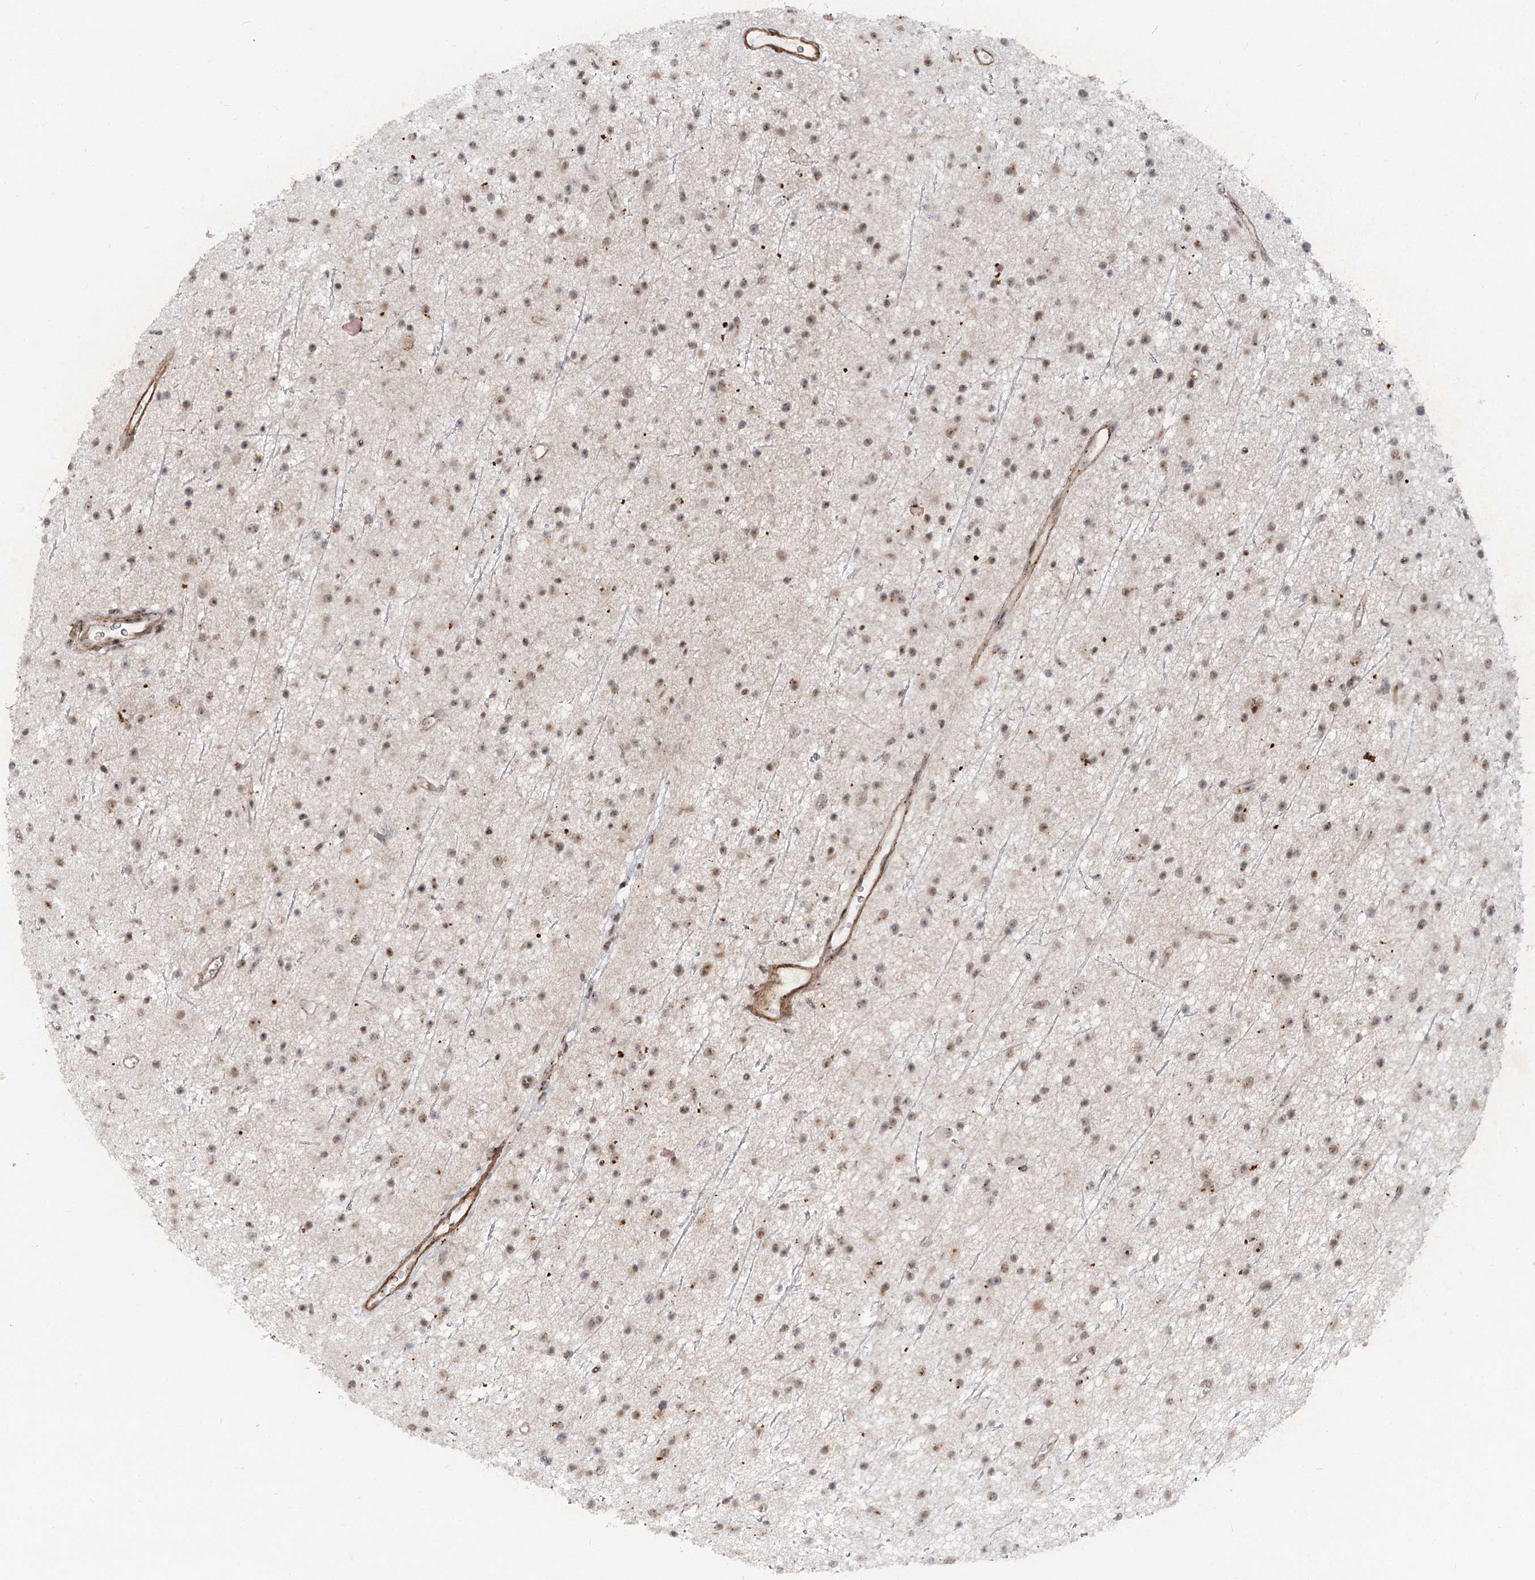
{"staining": {"intensity": "weak", "quantity": "25%-75%", "location": "cytoplasmic/membranous,nuclear"}, "tissue": "glioma", "cell_type": "Tumor cells", "image_type": "cancer", "snomed": [{"axis": "morphology", "description": "Glioma, malignant, Low grade"}, {"axis": "topography", "description": "Cerebral cortex"}], "caption": "Brown immunohistochemical staining in human glioma exhibits weak cytoplasmic/membranous and nuclear positivity in approximately 25%-75% of tumor cells. (DAB IHC with brightfield microscopy, high magnification).", "gene": "GNL3L", "patient": {"sex": "female", "age": 39}}